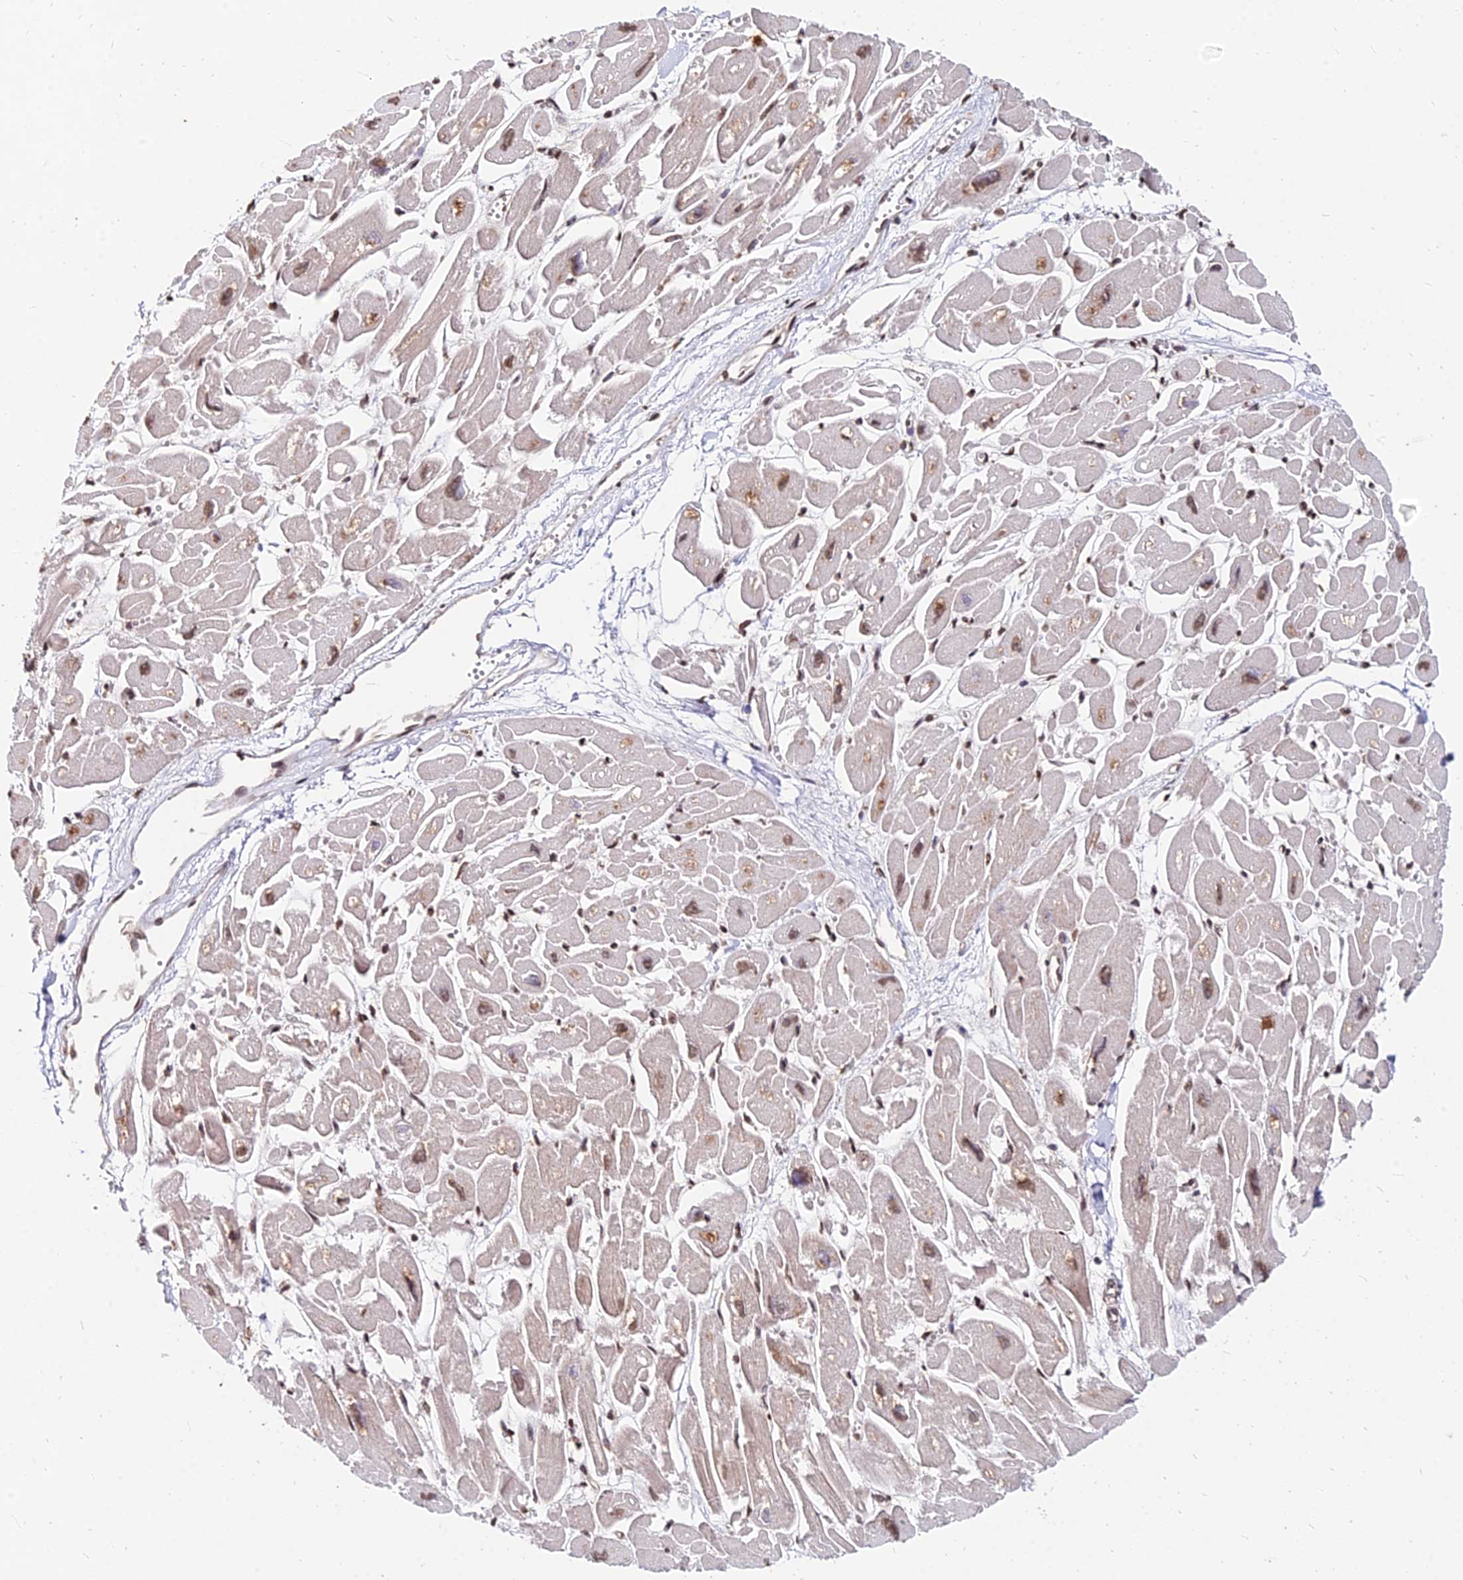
{"staining": {"intensity": "moderate", "quantity": "25%-75%", "location": "nuclear"}, "tissue": "heart muscle", "cell_type": "Cardiomyocytes", "image_type": "normal", "snomed": [{"axis": "morphology", "description": "Normal tissue, NOS"}, {"axis": "topography", "description": "Heart"}], "caption": "The image exhibits staining of unremarkable heart muscle, revealing moderate nuclear protein positivity (brown color) within cardiomyocytes.", "gene": "ZBED4", "patient": {"sex": "male", "age": 54}}